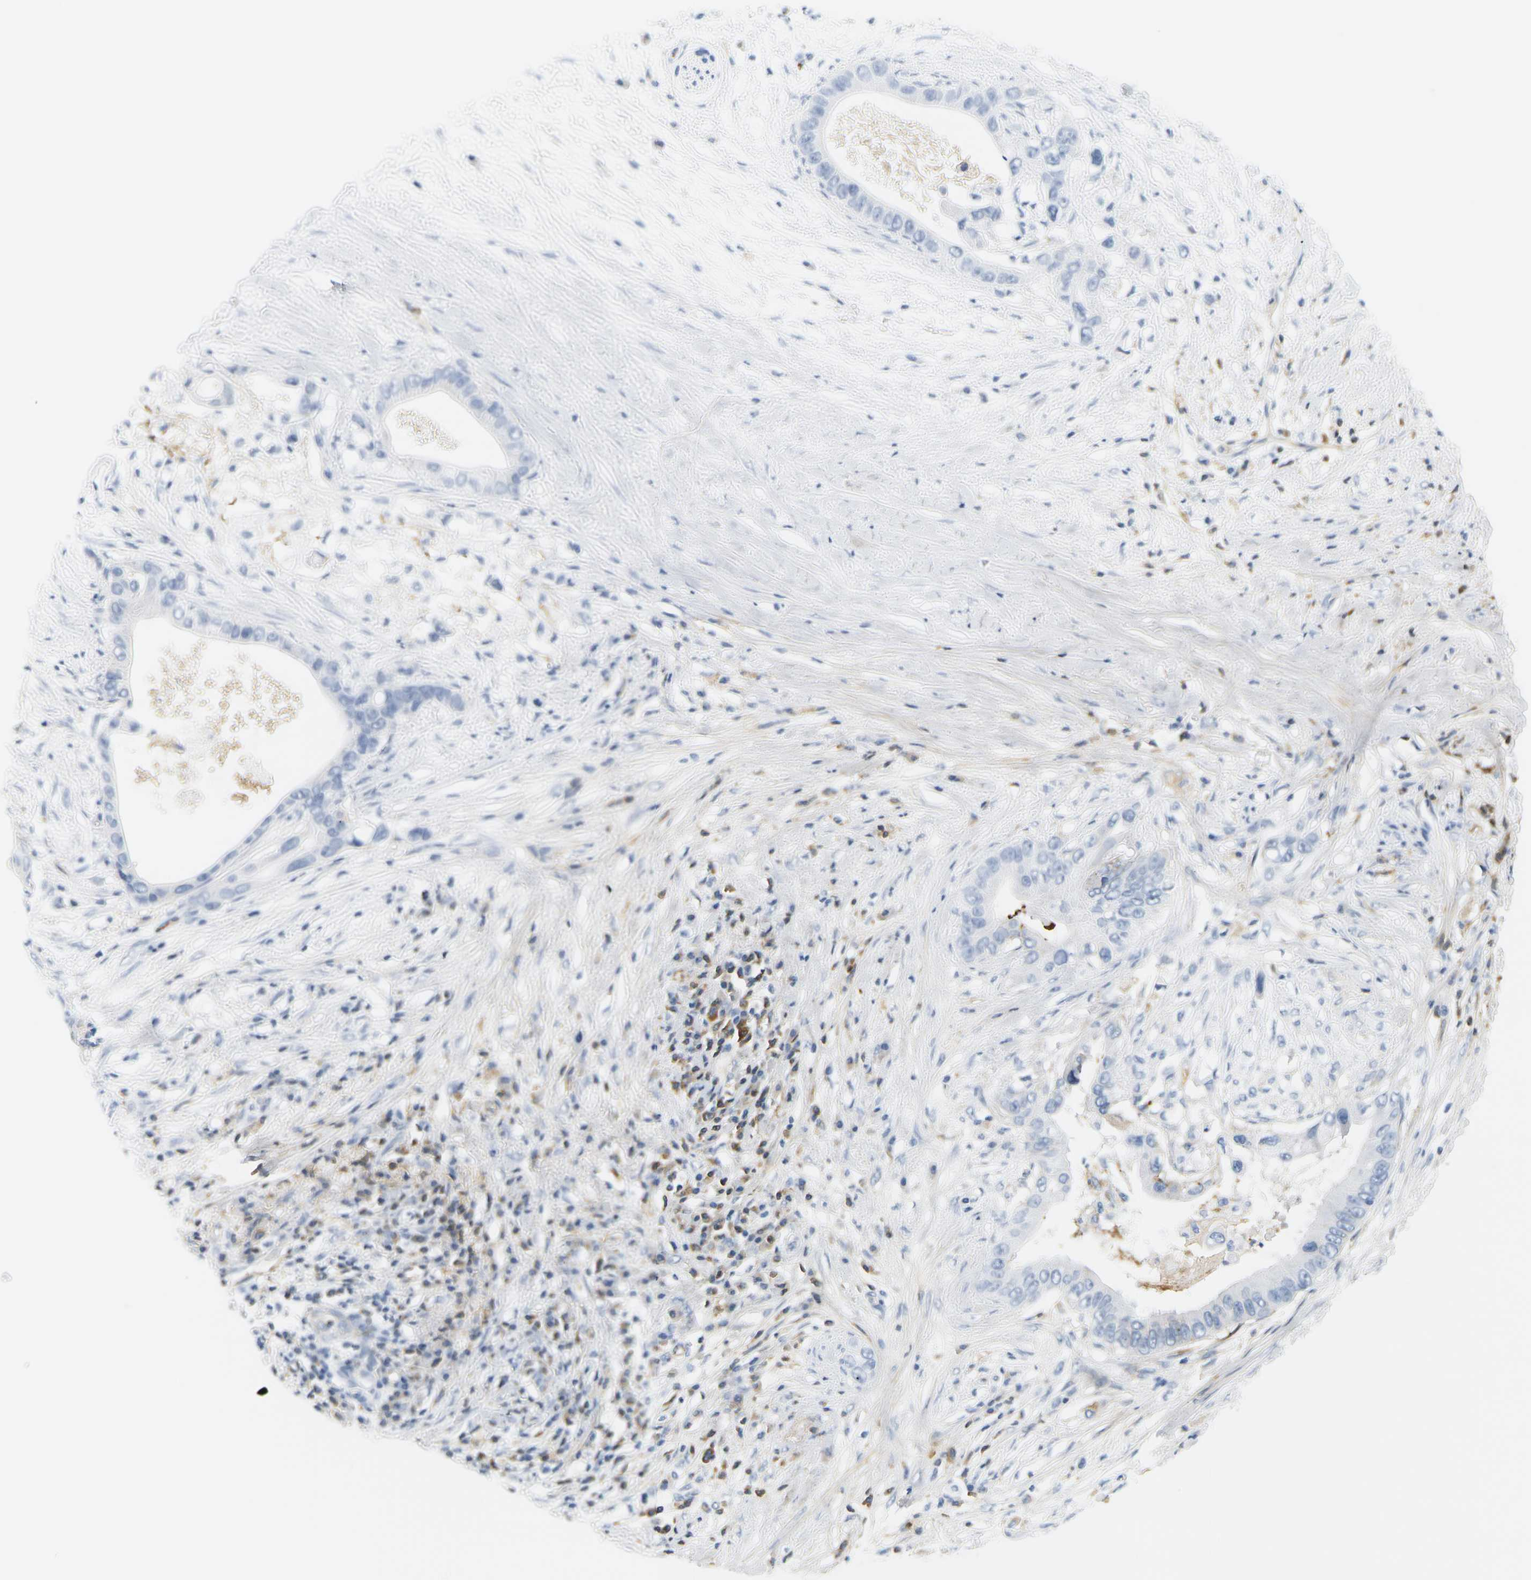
{"staining": {"intensity": "negative", "quantity": "none", "location": "none"}, "tissue": "pancreatic cancer", "cell_type": "Tumor cells", "image_type": "cancer", "snomed": [{"axis": "morphology", "description": "Adenocarcinoma, NOS"}, {"axis": "topography", "description": "Pancreas"}], "caption": "Histopathology image shows no protein positivity in tumor cells of pancreatic cancer tissue.", "gene": "APOB", "patient": {"sex": "male", "age": 77}}